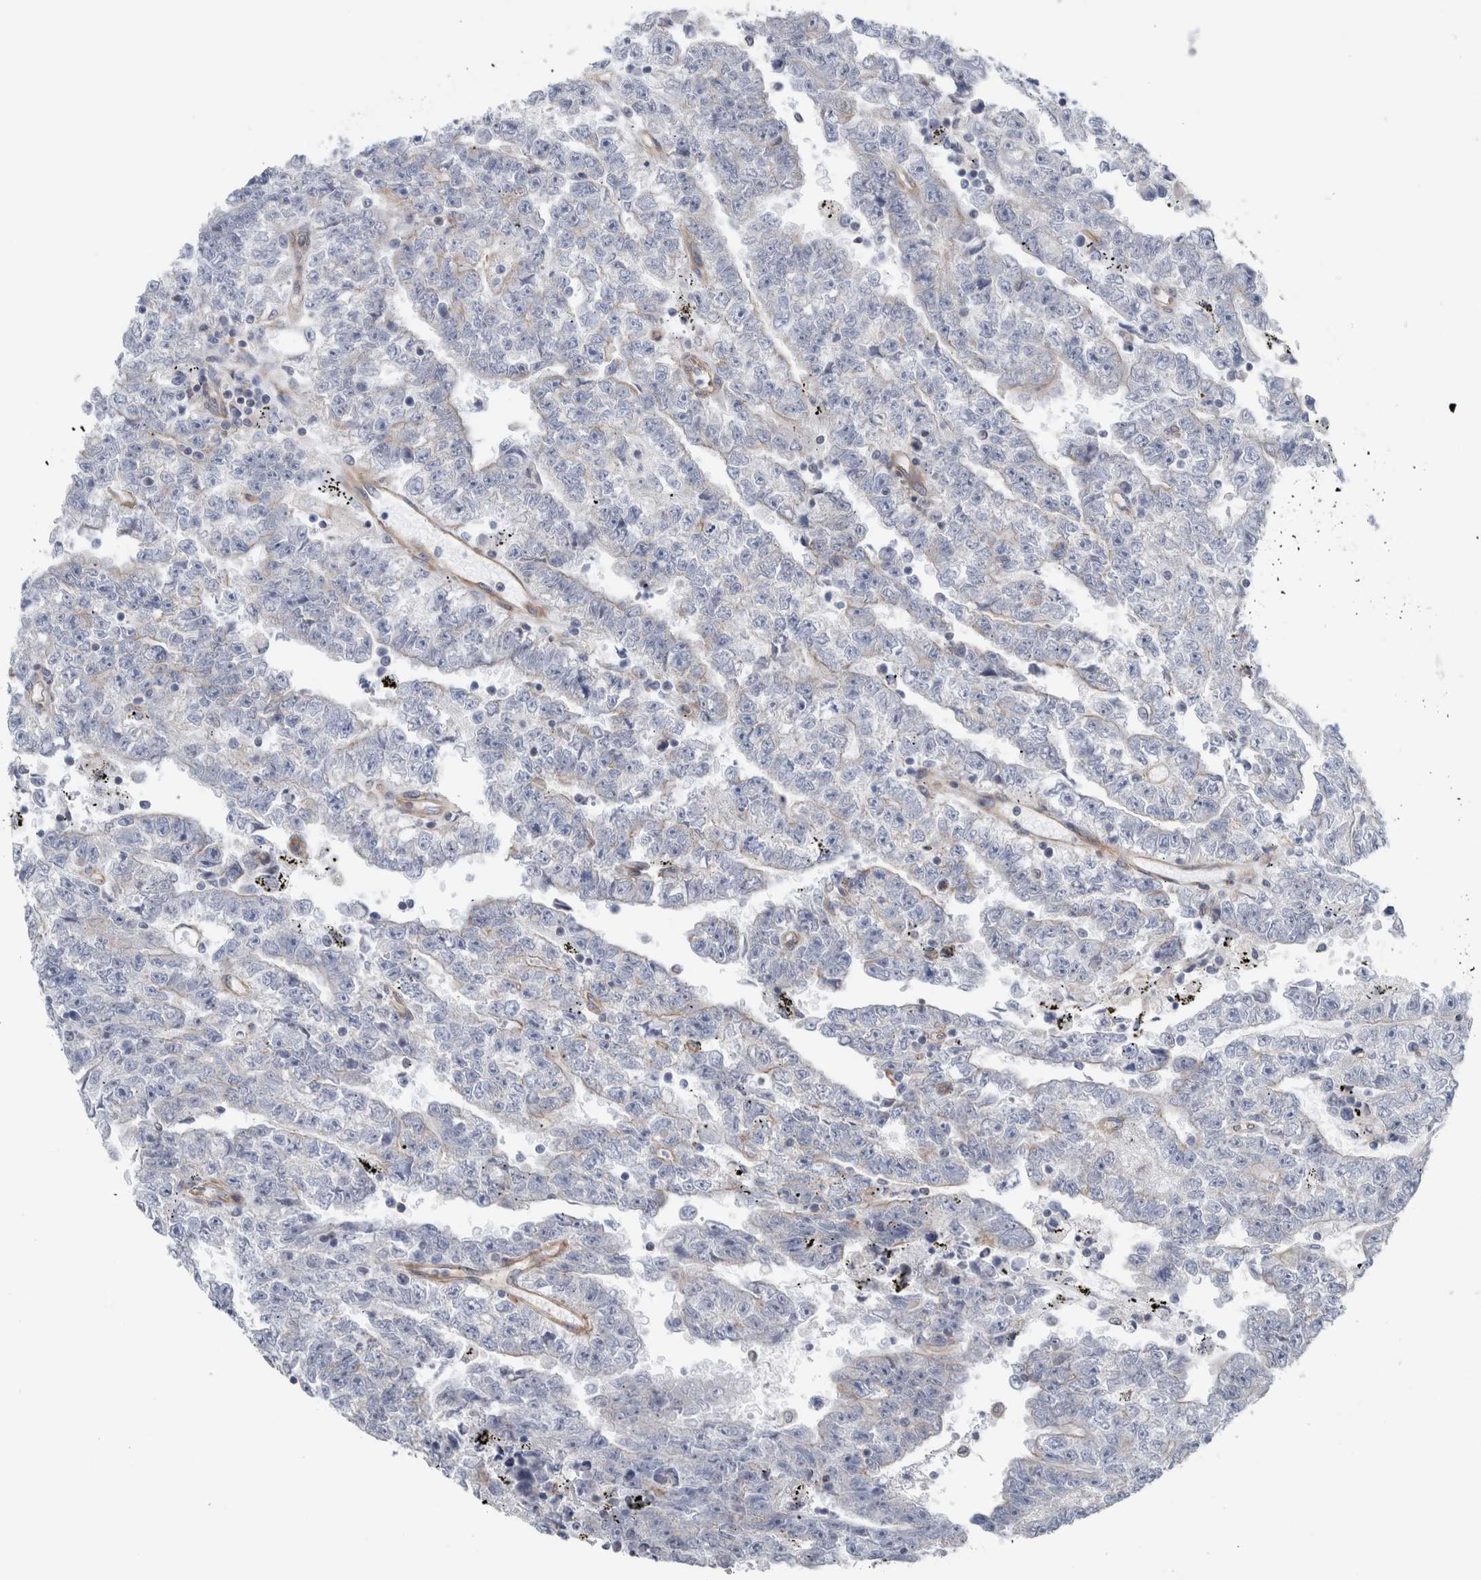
{"staining": {"intensity": "negative", "quantity": "none", "location": "none"}, "tissue": "testis cancer", "cell_type": "Tumor cells", "image_type": "cancer", "snomed": [{"axis": "morphology", "description": "Carcinoma, Embryonal, NOS"}, {"axis": "topography", "description": "Testis"}], "caption": "Immunohistochemical staining of human testis embryonal carcinoma displays no significant positivity in tumor cells.", "gene": "PLEC", "patient": {"sex": "male", "age": 25}}